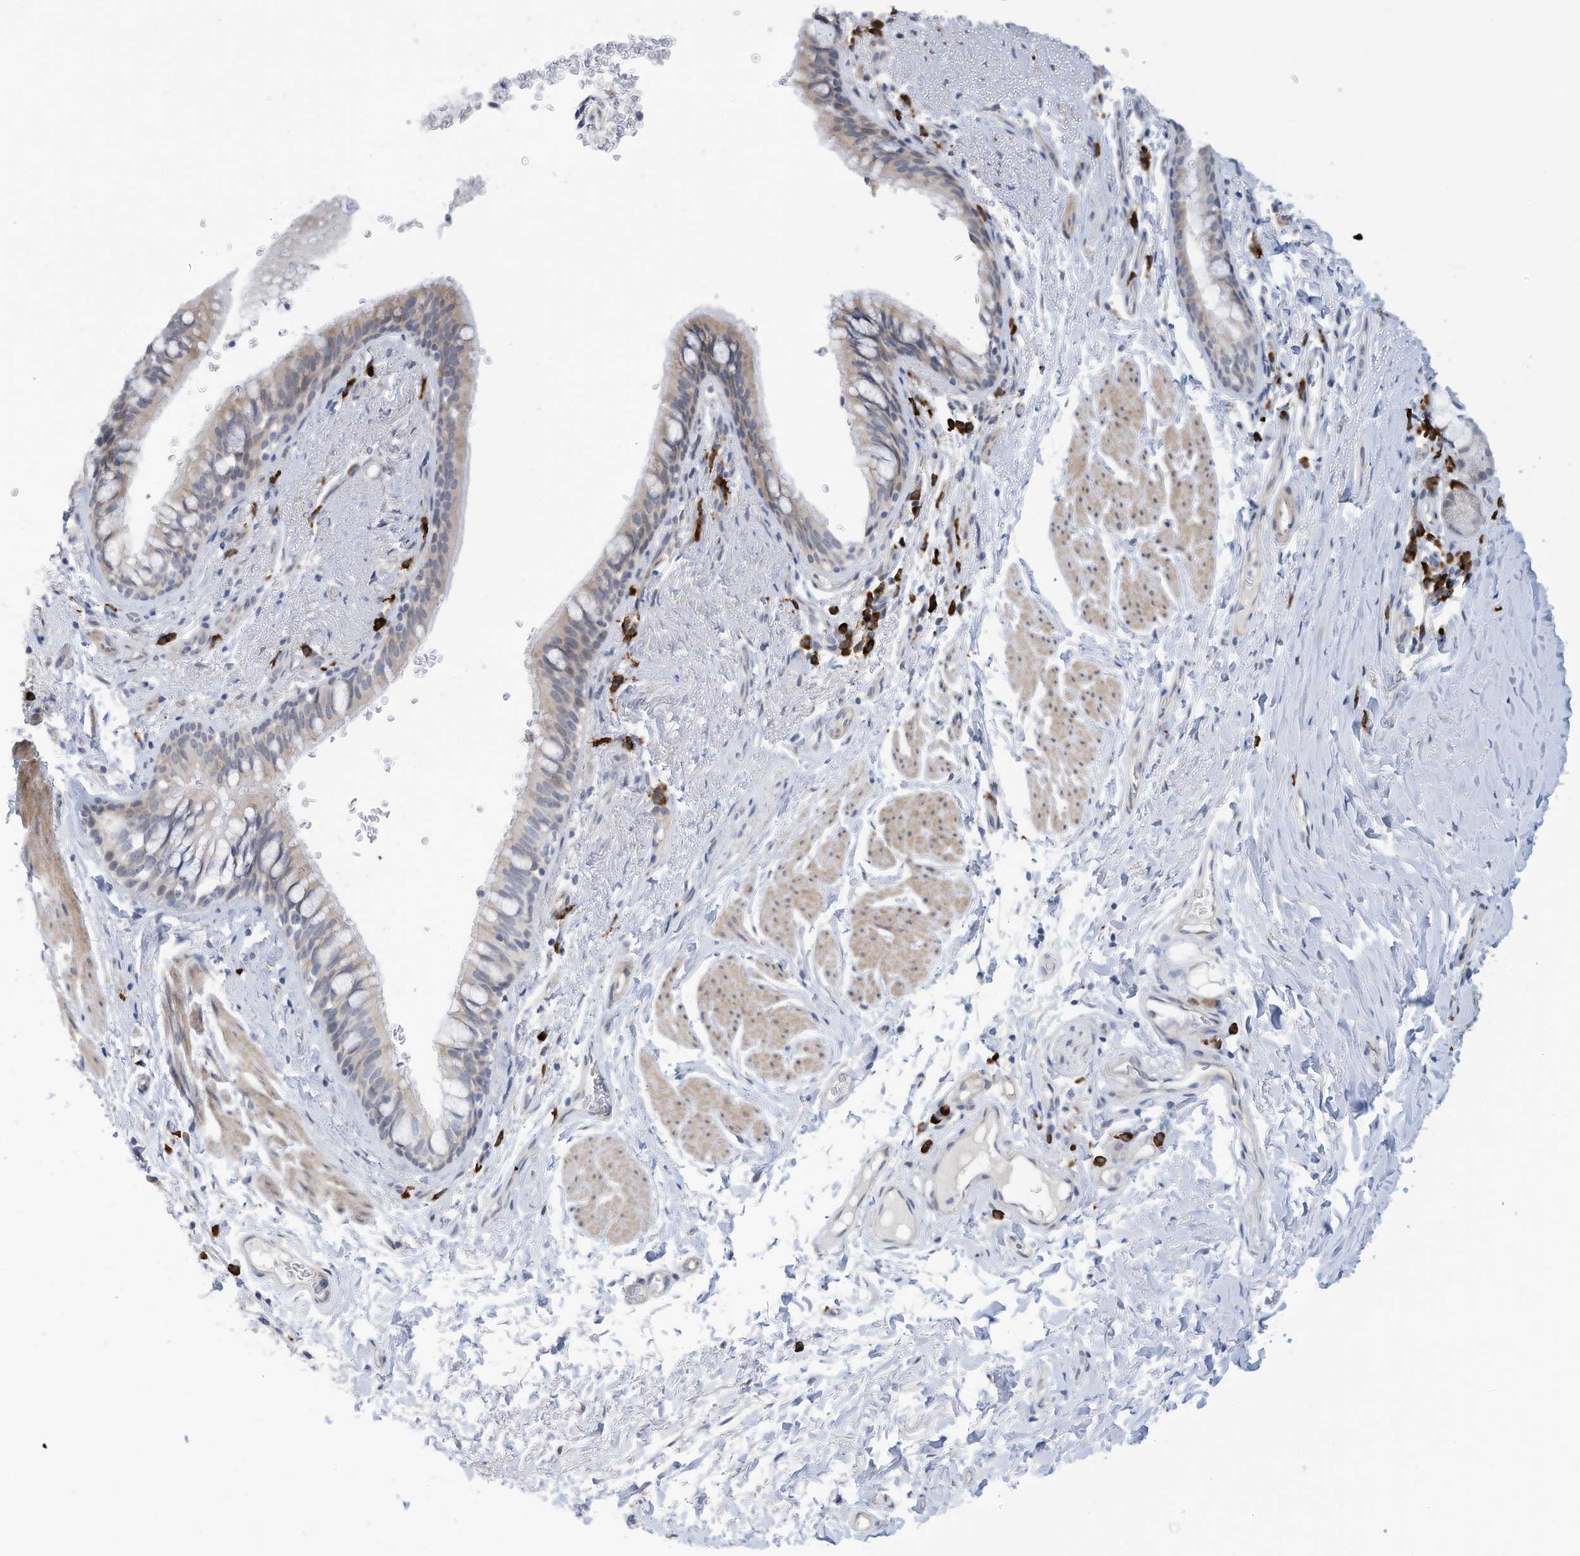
{"staining": {"intensity": "weak", "quantity": "25%-75%", "location": "cytoplasmic/membranous"}, "tissue": "bronchus", "cell_type": "Respiratory epithelial cells", "image_type": "normal", "snomed": [{"axis": "morphology", "description": "Normal tissue, NOS"}, {"axis": "topography", "description": "Cartilage tissue"}, {"axis": "topography", "description": "Bronchus"}], "caption": "Protein staining of benign bronchus demonstrates weak cytoplasmic/membranous positivity in approximately 25%-75% of respiratory epithelial cells. Nuclei are stained in blue.", "gene": "ZNF292", "patient": {"sex": "female", "age": 36}}